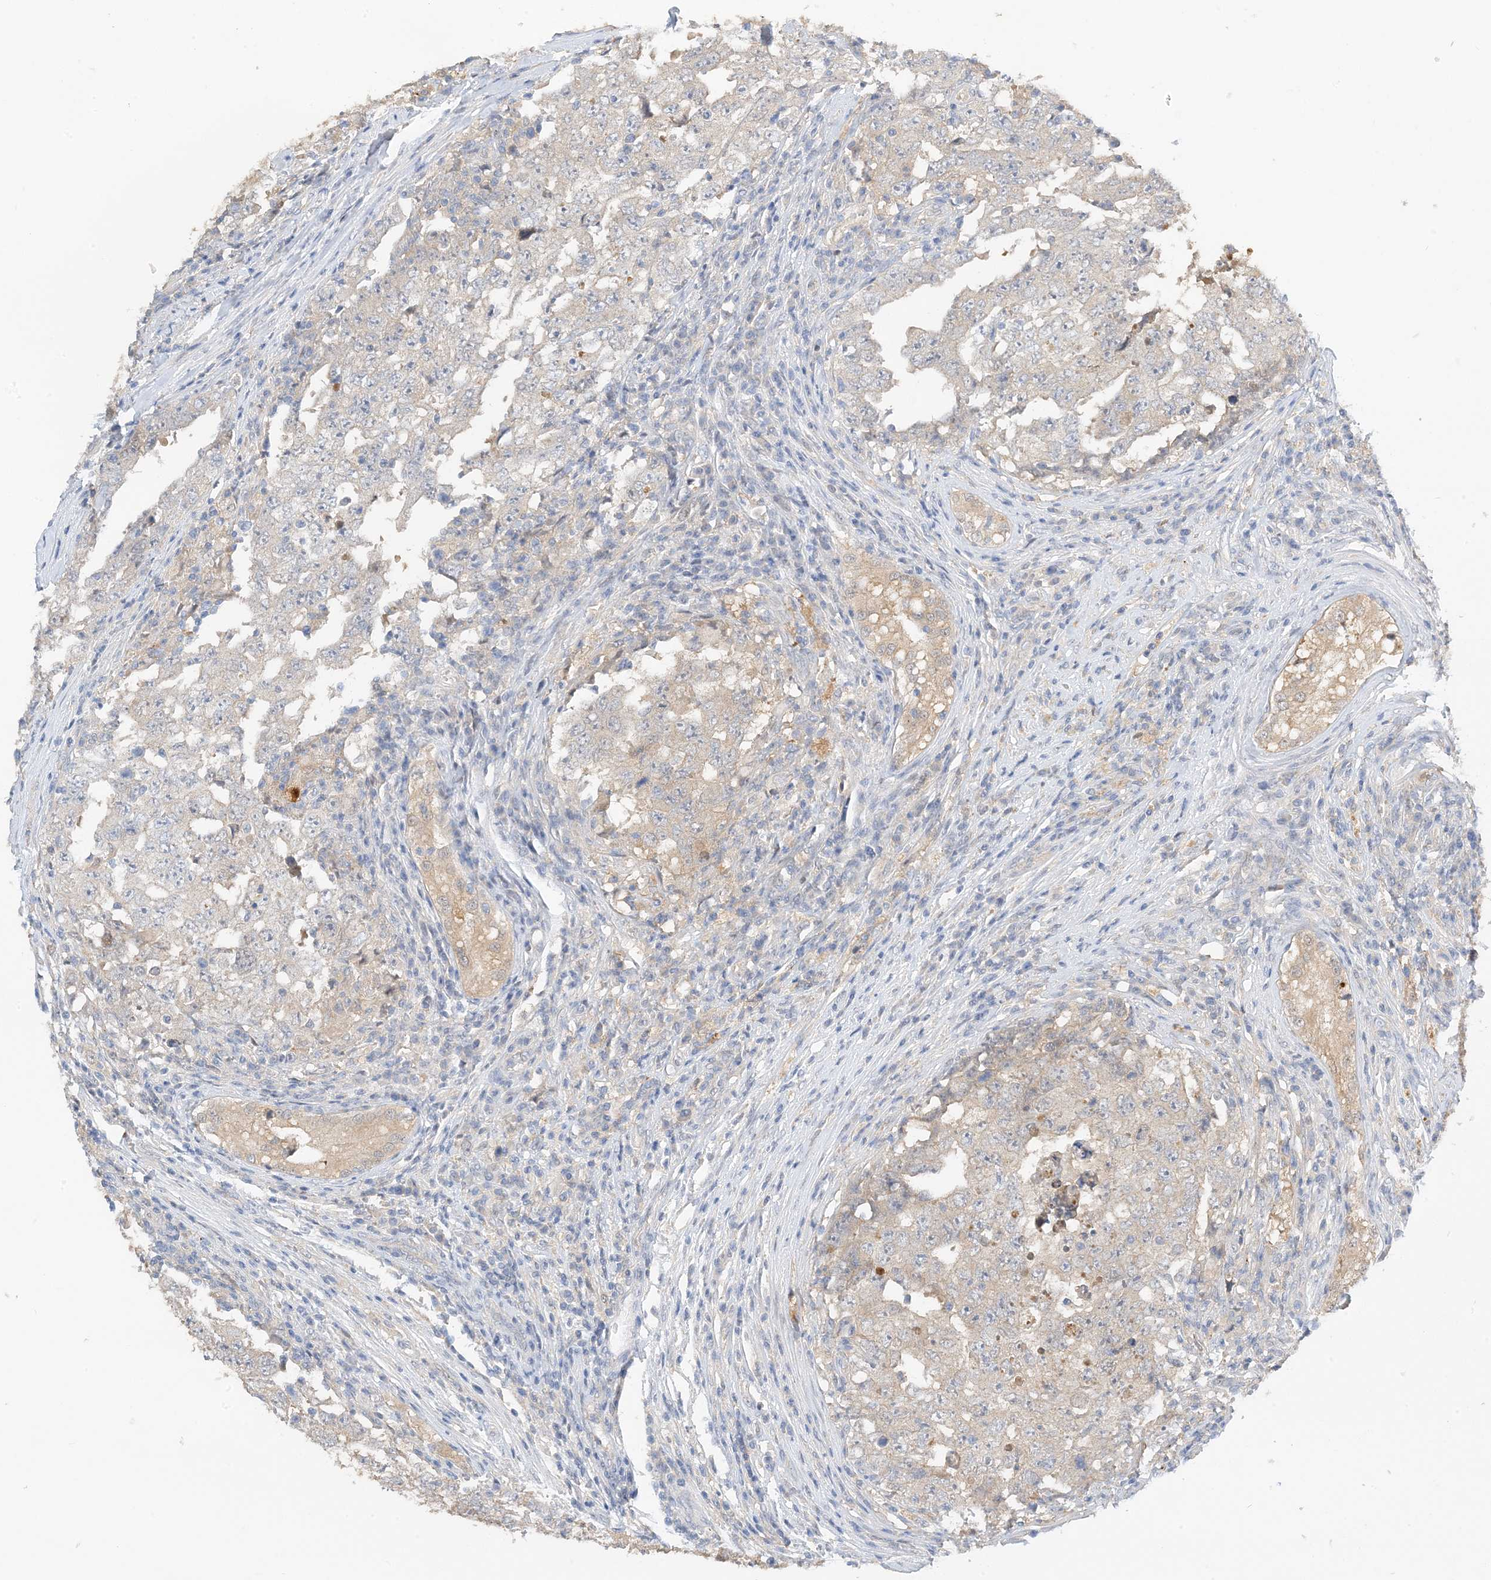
{"staining": {"intensity": "negative", "quantity": "none", "location": "none"}, "tissue": "testis cancer", "cell_type": "Tumor cells", "image_type": "cancer", "snomed": [{"axis": "morphology", "description": "Carcinoma, Embryonal, NOS"}, {"axis": "topography", "description": "Testis"}], "caption": "Immunohistochemistry of human embryonal carcinoma (testis) displays no expression in tumor cells. The staining was performed using DAB (3,3'-diaminobenzidine) to visualize the protein expression in brown, while the nuclei were stained in blue with hematoxylin (Magnification: 20x).", "gene": "KIFBP", "patient": {"sex": "male", "age": 26}}